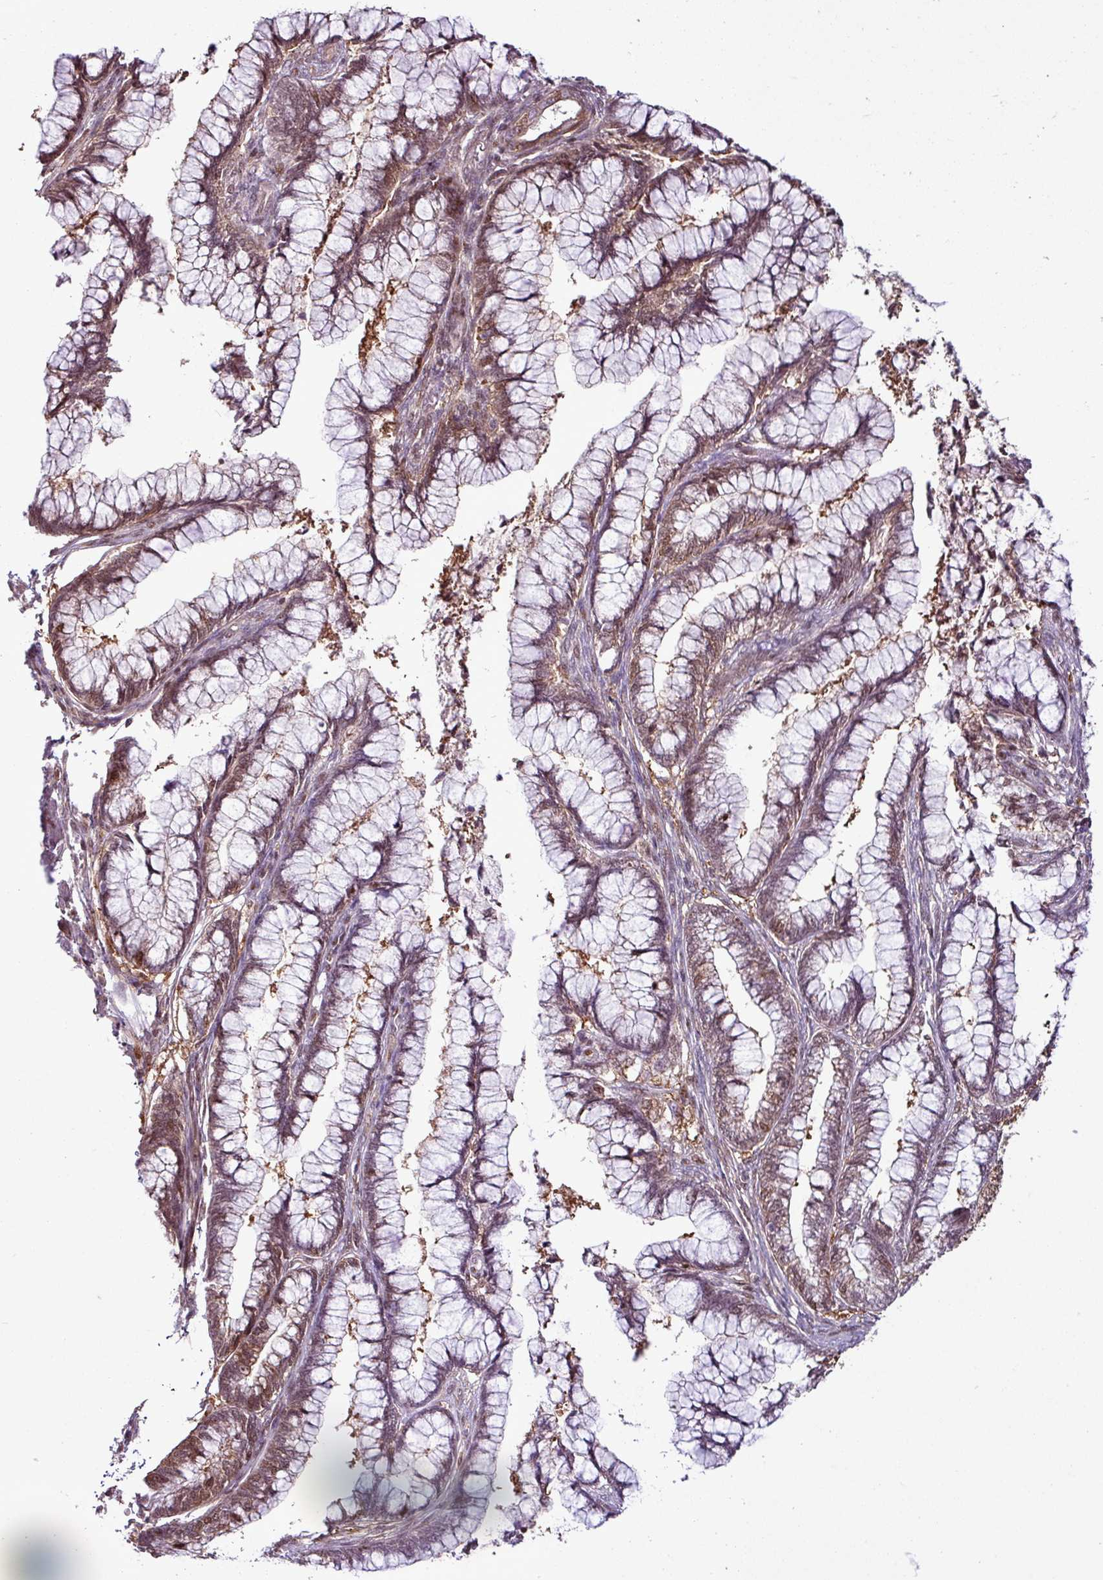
{"staining": {"intensity": "moderate", "quantity": ">75%", "location": "cytoplasmic/membranous,nuclear"}, "tissue": "cervical cancer", "cell_type": "Tumor cells", "image_type": "cancer", "snomed": [{"axis": "morphology", "description": "Adenocarcinoma, NOS"}, {"axis": "topography", "description": "Cervix"}], "caption": "Immunohistochemical staining of cervical cancer shows medium levels of moderate cytoplasmic/membranous and nuclear expression in approximately >75% of tumor cells.", "gene": "ITPKC", "patient": {"sex": "female", "age": 44}}